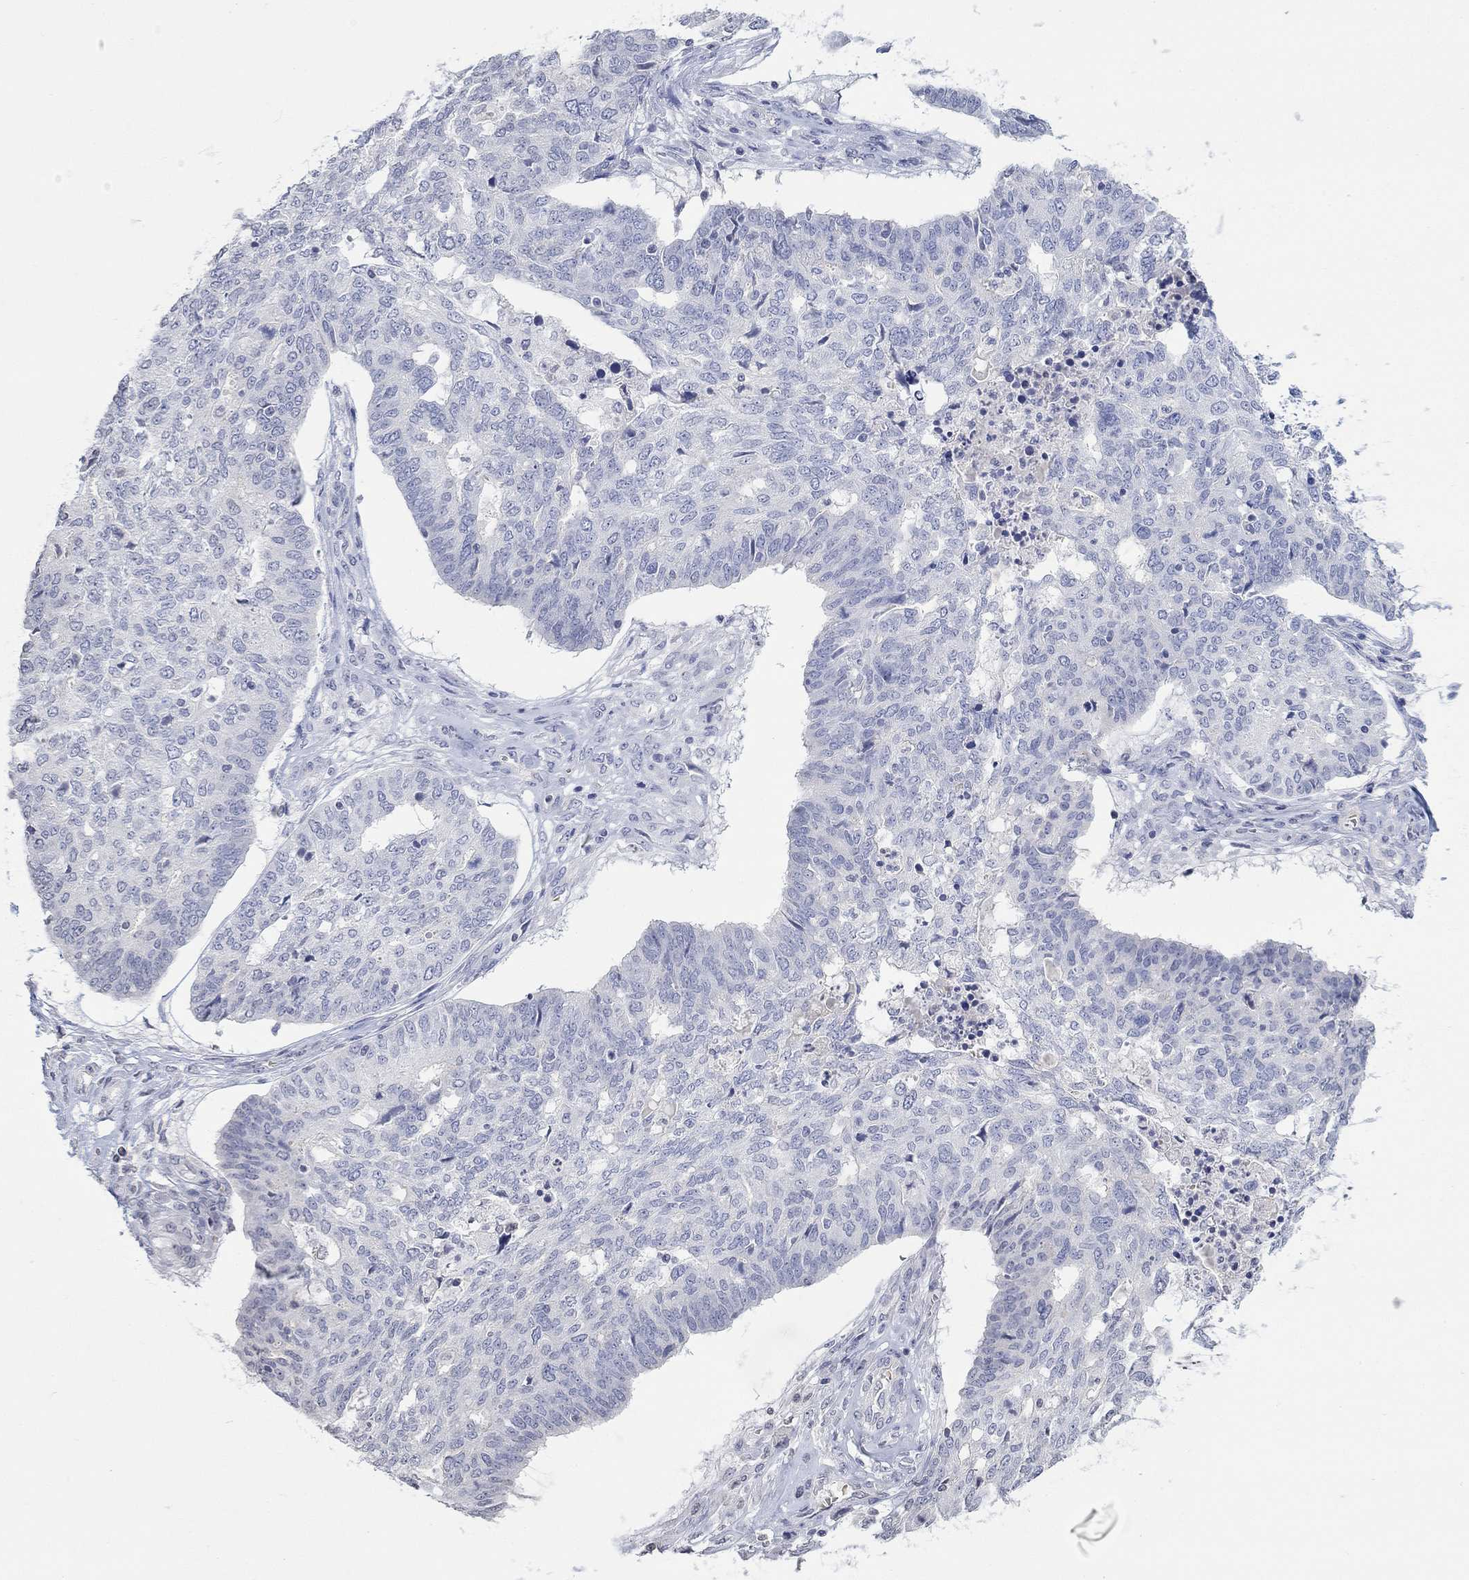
{"staining": {"intensity": "negative", "quantity": "none", "location": "none"}, "tissue": "ovarian cancer", "cell_type": "Tumor cells", "image_type": "cancer", "snomed": [{"axis": "morphology", "description": "Cystadenocarcinoma, serous, NOS"}, {"axis": "topography", "description": "Ovary"}], "caption": "This is an immunohistochemistry (IHC) image of serous cystadenocarcinoma (ovarian). There is no positivity in tumor cells.", "gene": "TMEM255A", "patient": {"sex": "female", "age": 67}}